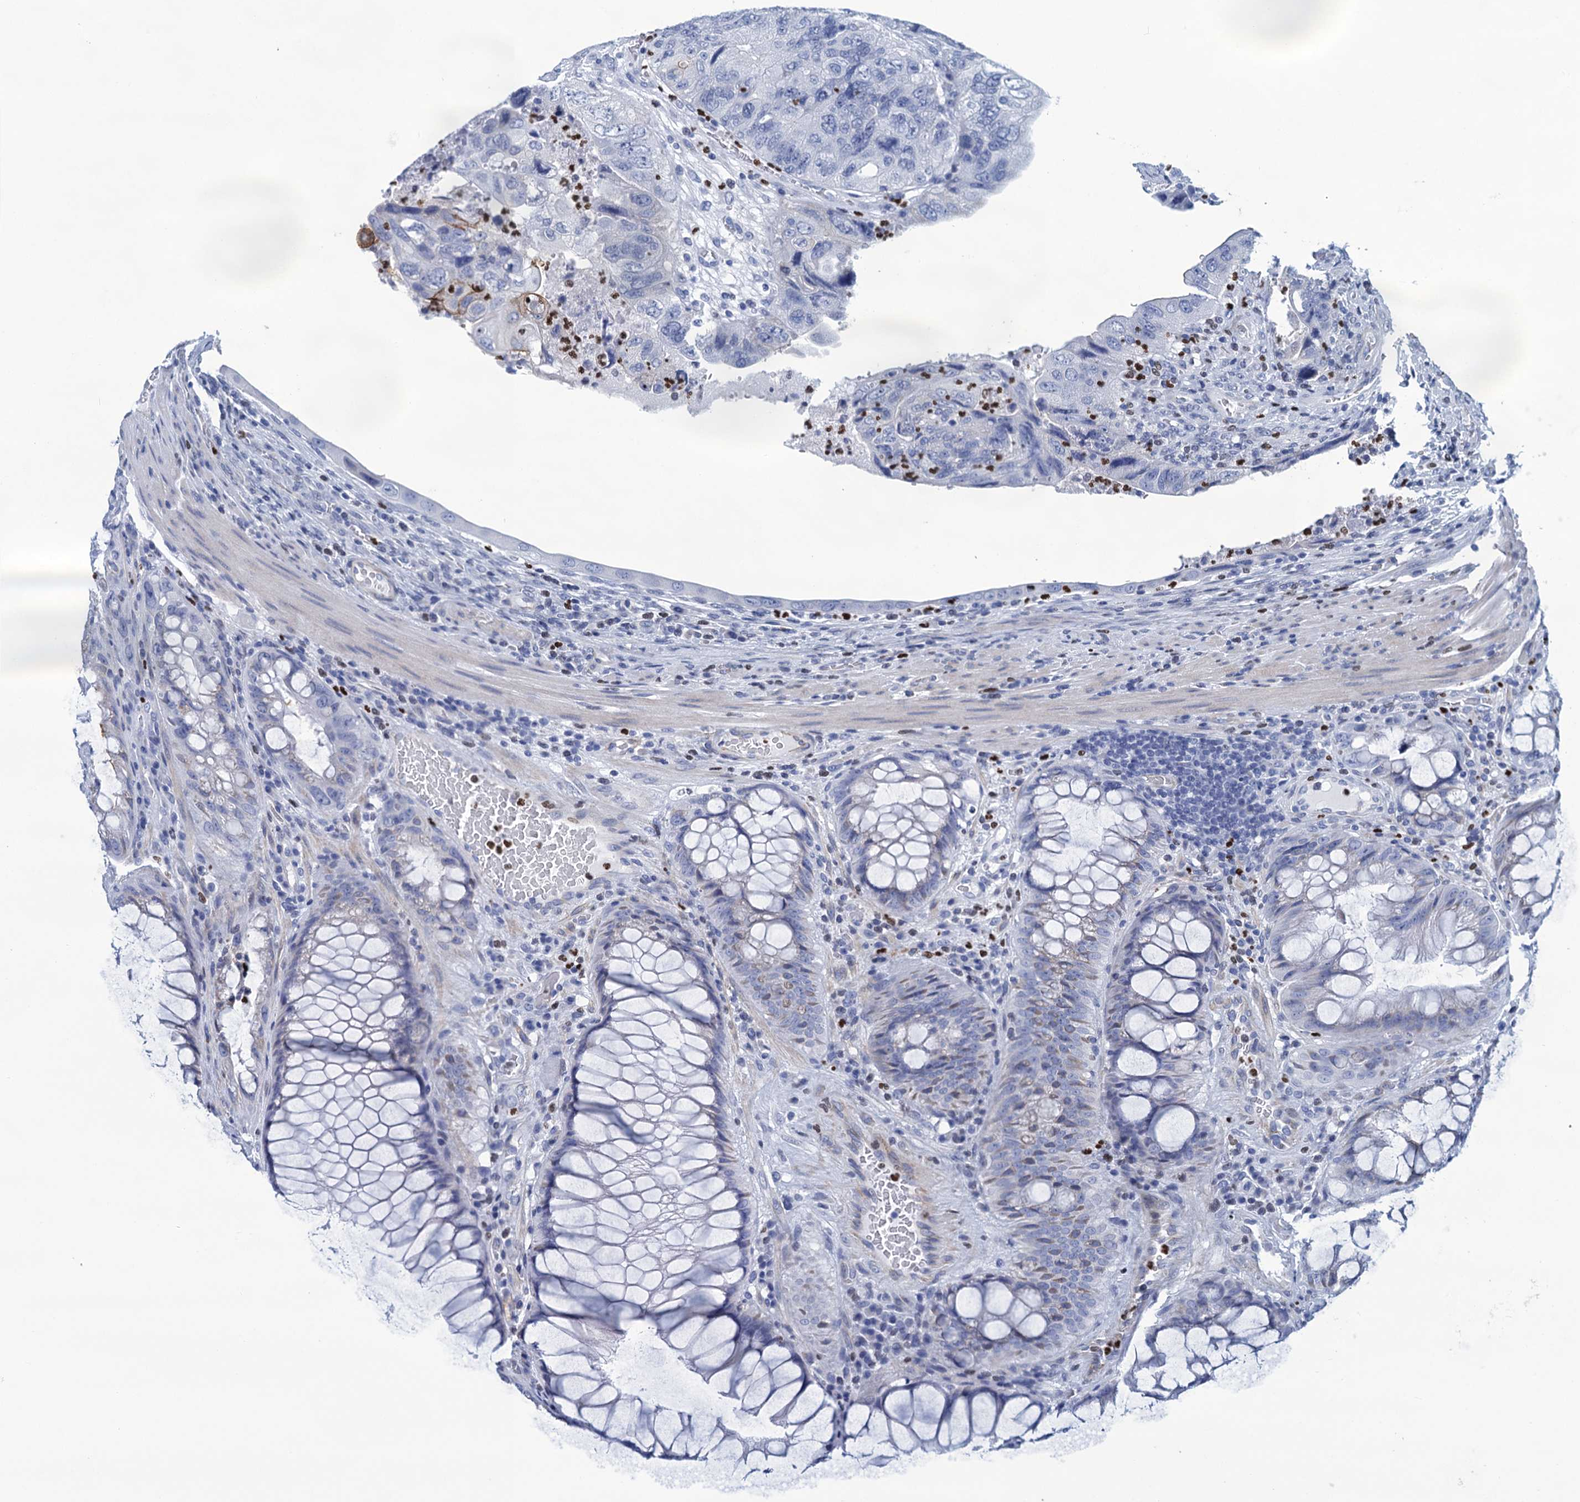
{"staining": {"intensity": "negative", "quantity": "none", "location": "none"}, "tissue": "colorectal cancer", "cell_type": "Tumor cells", "image_type": "cancer", "snomed": [{"axis": "morphology", "description": "Adenocarcinoma, NOS"}, {"axis": "topography", "description": "Rectum"}], "caption": "This is an IHC photomicrograph of human colorectal cancer (adenocarcinoma). There is no staining in tumor cells.", "gene": "RHCG", "patient": {"sex": "male", "age": 63}}